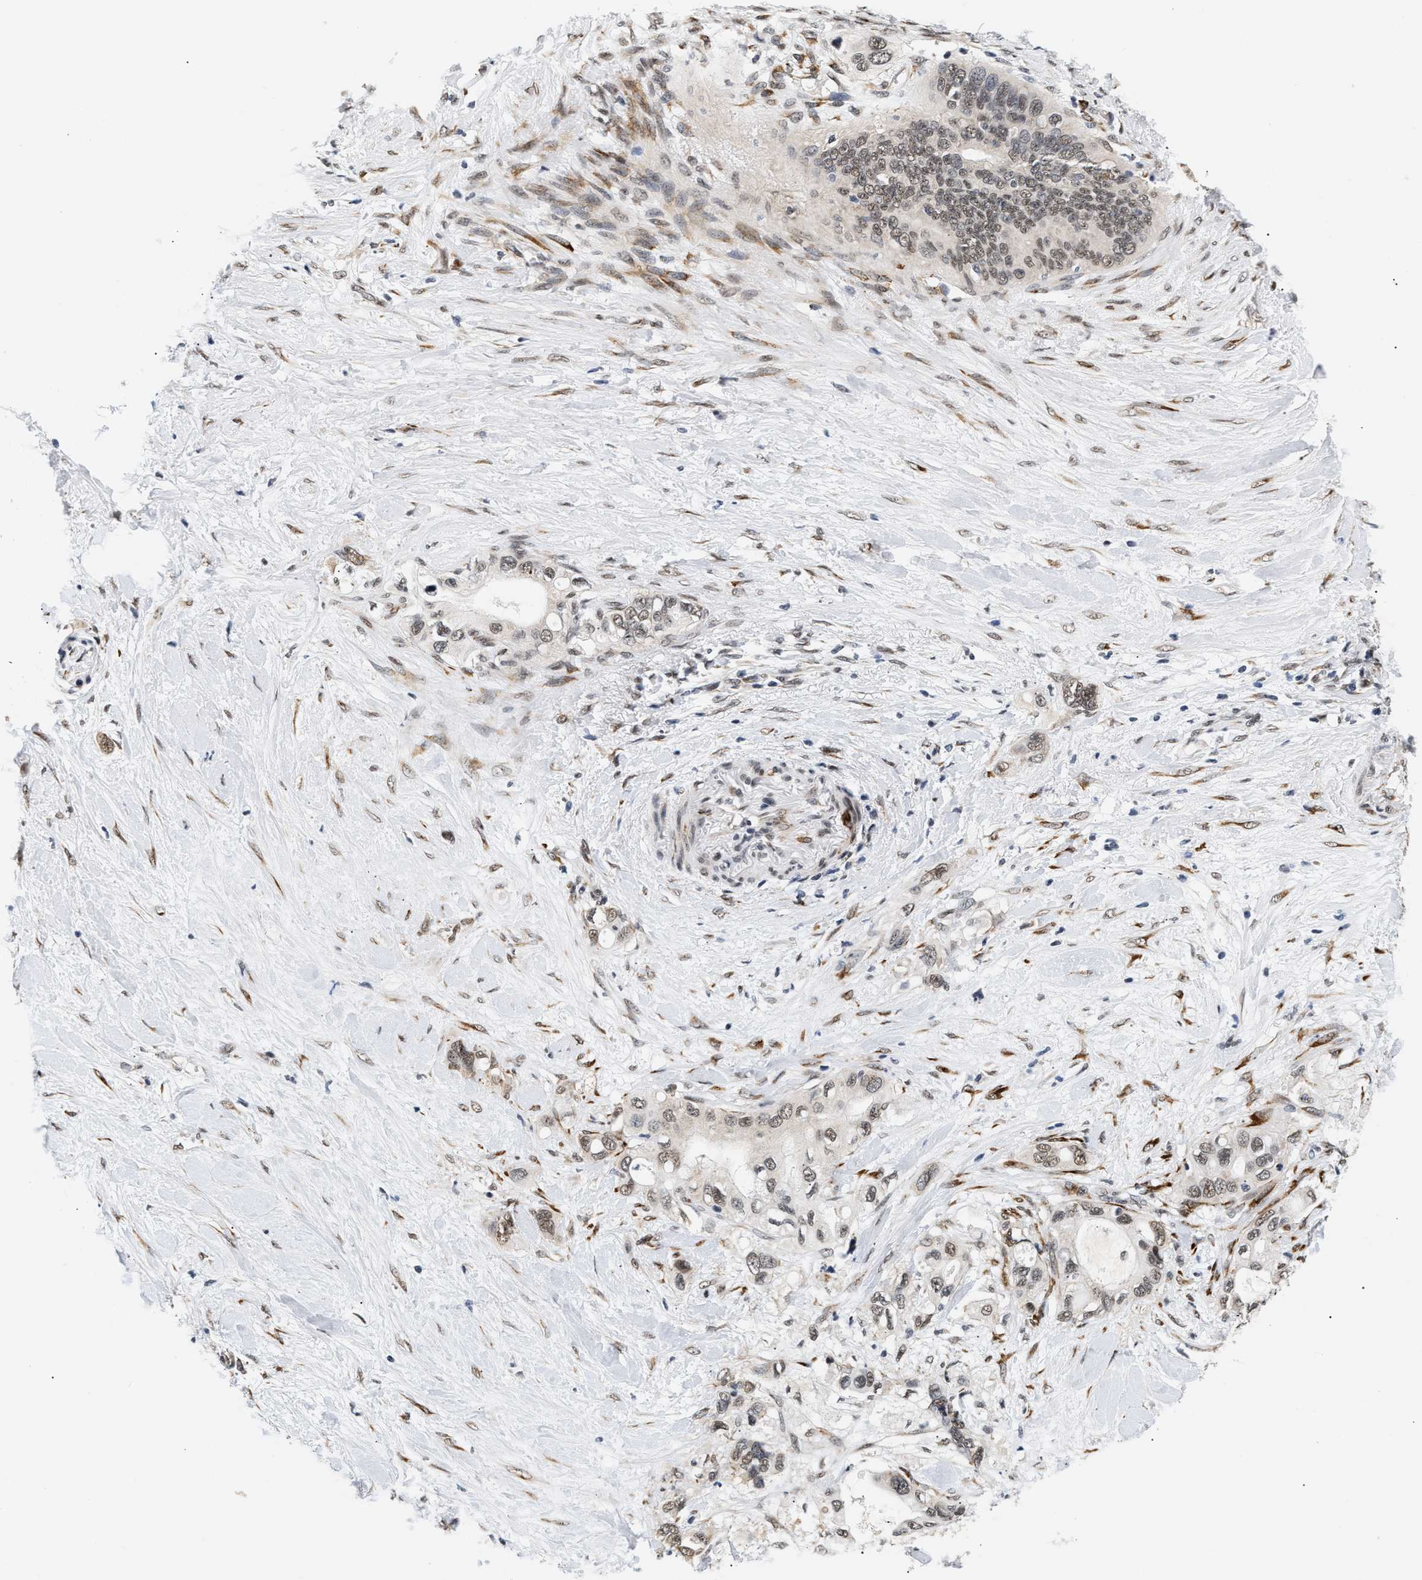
{"staining": {"intensity": "weak", "quantity": "25%-75%", "location": "nuclear"}, "tissue": "pancreatic cancer", "cell_type": "Tumor cells", "image_type": "cancer", "snomed": [{"axis": "morphology", "description": "Adenocarcinoma, NOS"}, {"axis": "topography", "description": "Pancreas"}], "caption": "A micrograph of human adenocarcinoma (pancreatic) stained for a protein demonstrates weak nuclear brown staining in tumor cells.", "gene": "THOC1", "patient": {"sex": "female", "age": 56}}